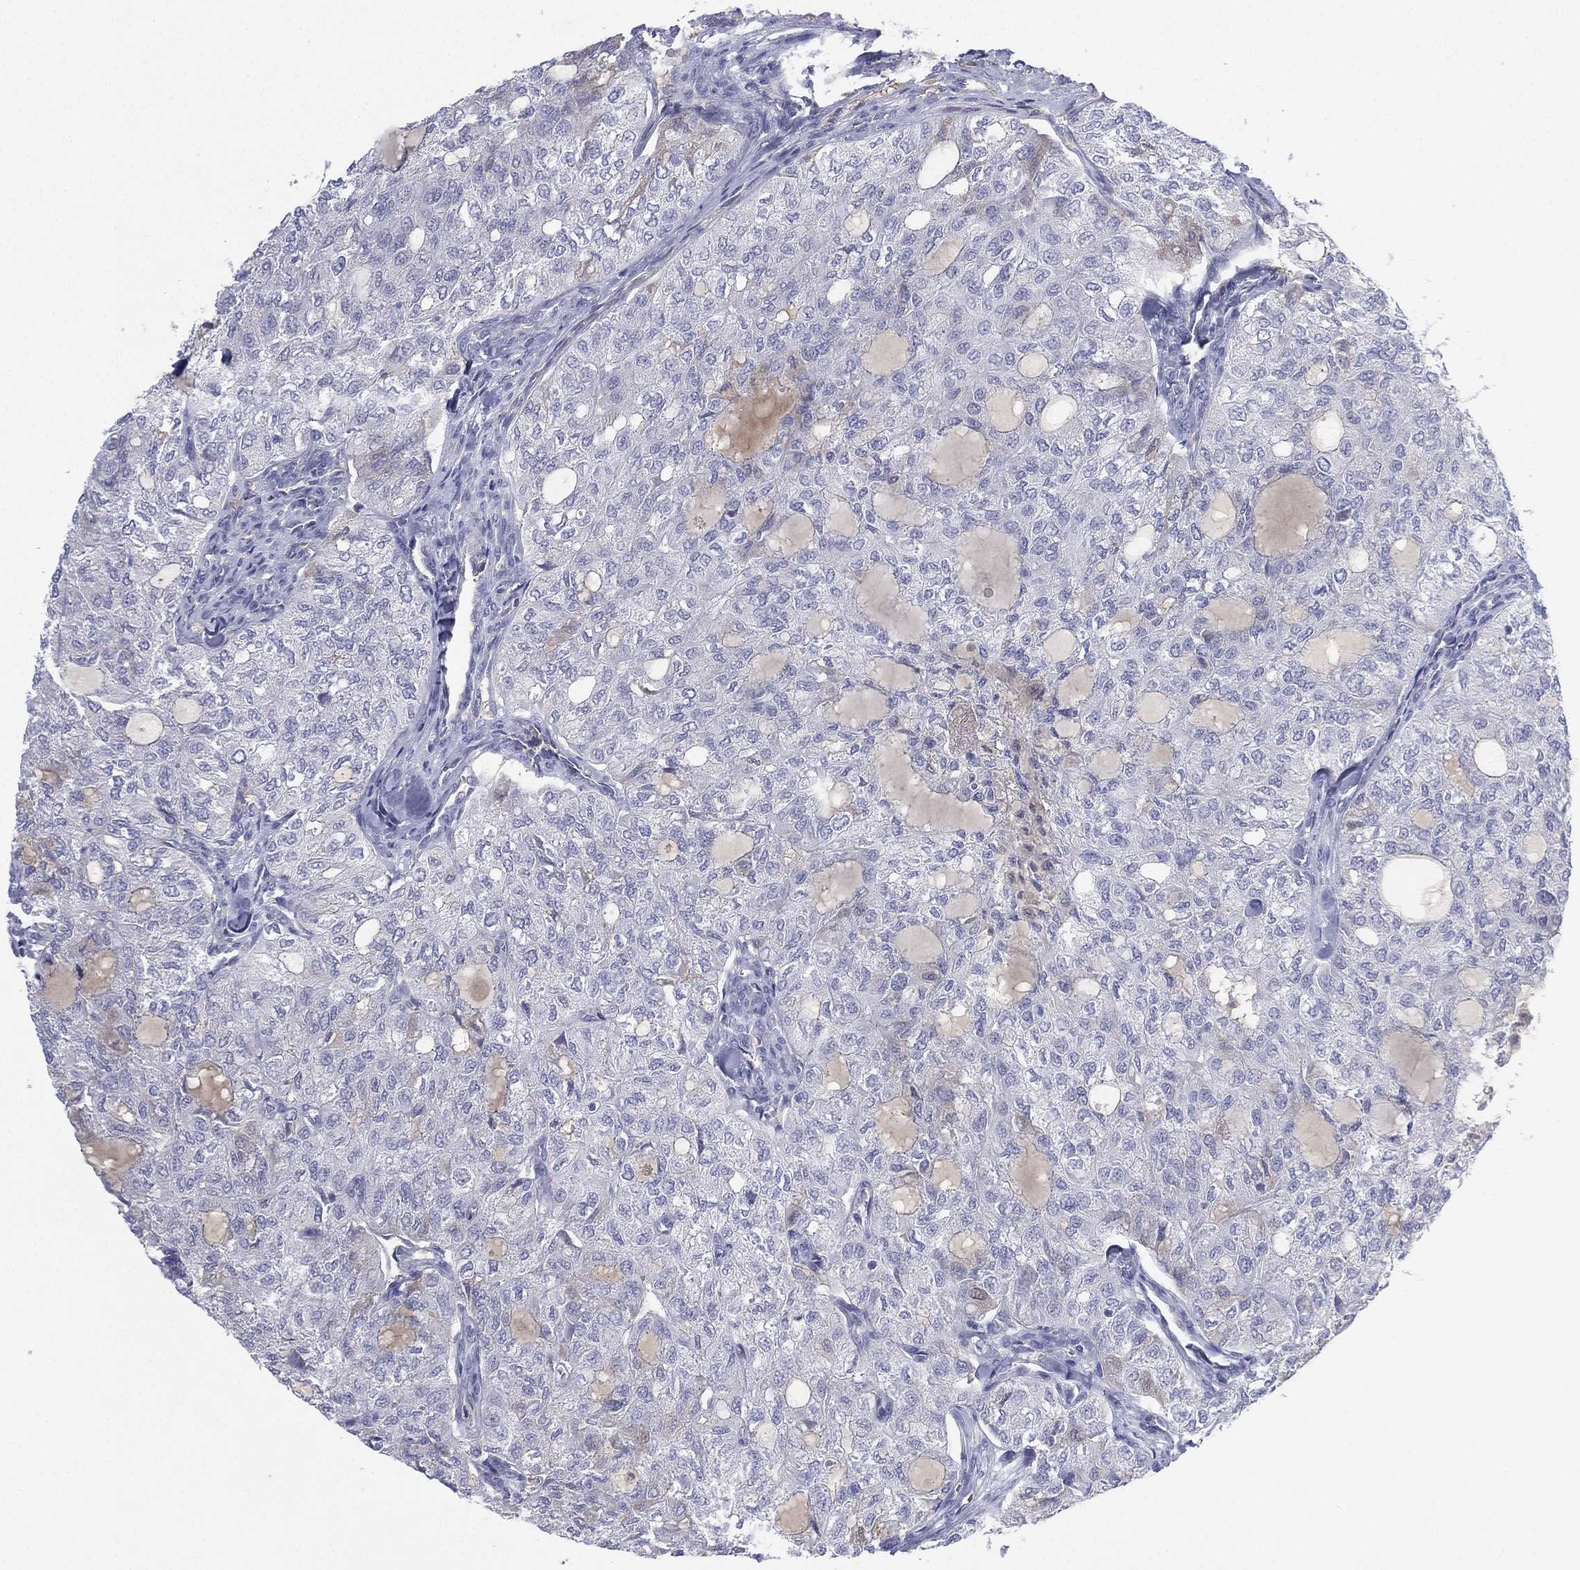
{"staining": {"intensity": "negative", "quantity": "none", "location": "none"}, "tissue": "thyroid cancer", "cell_type": "Tumor cells", "image_type": "cancer", "snomed": [{"axis": "morphology", "description": "Follicular adenoma carcinoma, NOS"}, {"axis": "topography", "description": "Thyroid gland"}], "caption": "Tumor cells are negative for protein expression in human thyroid cancer.", "gene": "CYP2D6", "patient": {"sex": "male", "age": 75}}